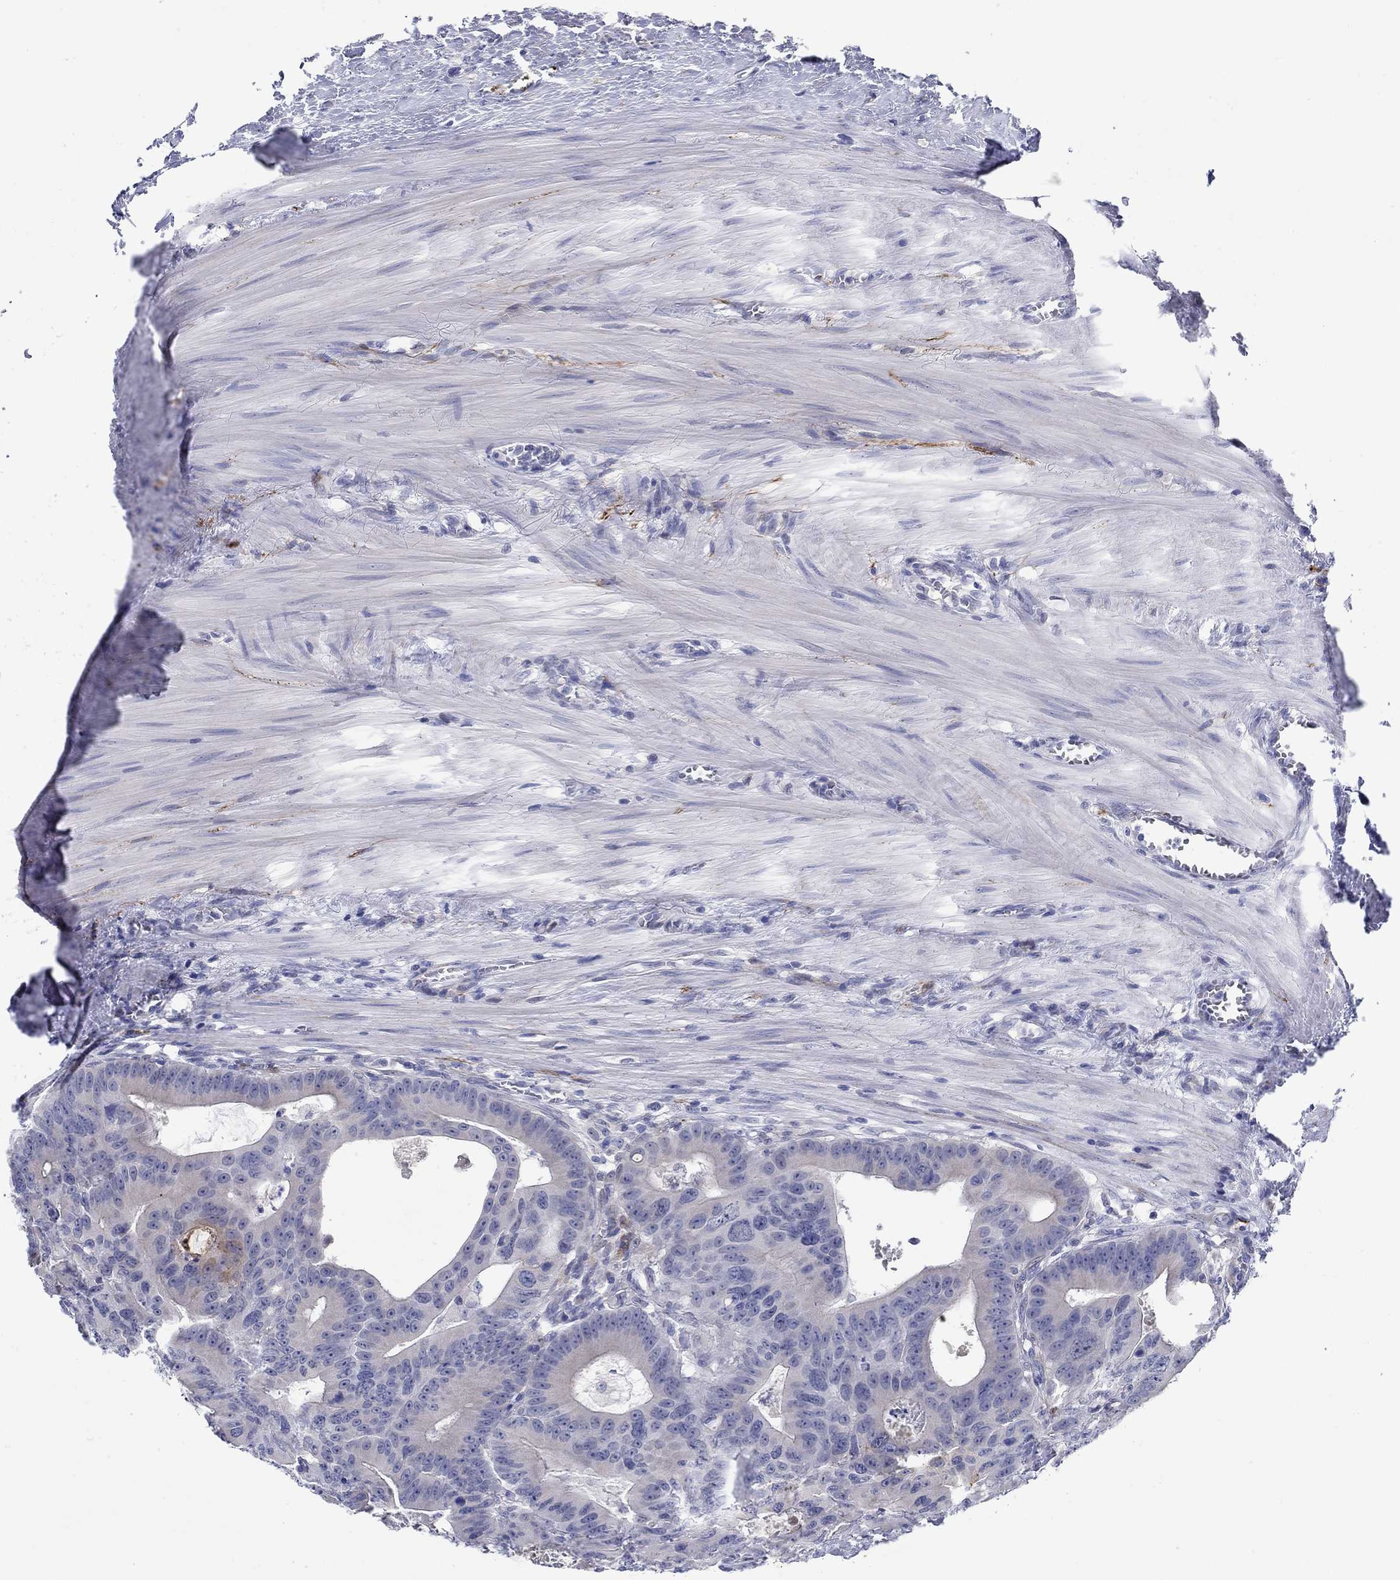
{"staining": {"intensity": "negative", "quantity": "none", "location": "none"}, "tissue": "colorectal cancer", "cell_type": "Tumor cells", "image_type": "cancer", "snomed": [{"axis": "morphology", "description": "Adenocarcinoma, NOS"}, {"axis": "topography", "description": "Rectum"}], "caption": "There is no significant staining in tumor cells of colorectal adenocarcinoma. The staining is performed using DAB brown chromogen with nuclei counter-stained in using hematoxylin.", "gene": "MC2R", "patient": {"sex": "male", "age": 64}}